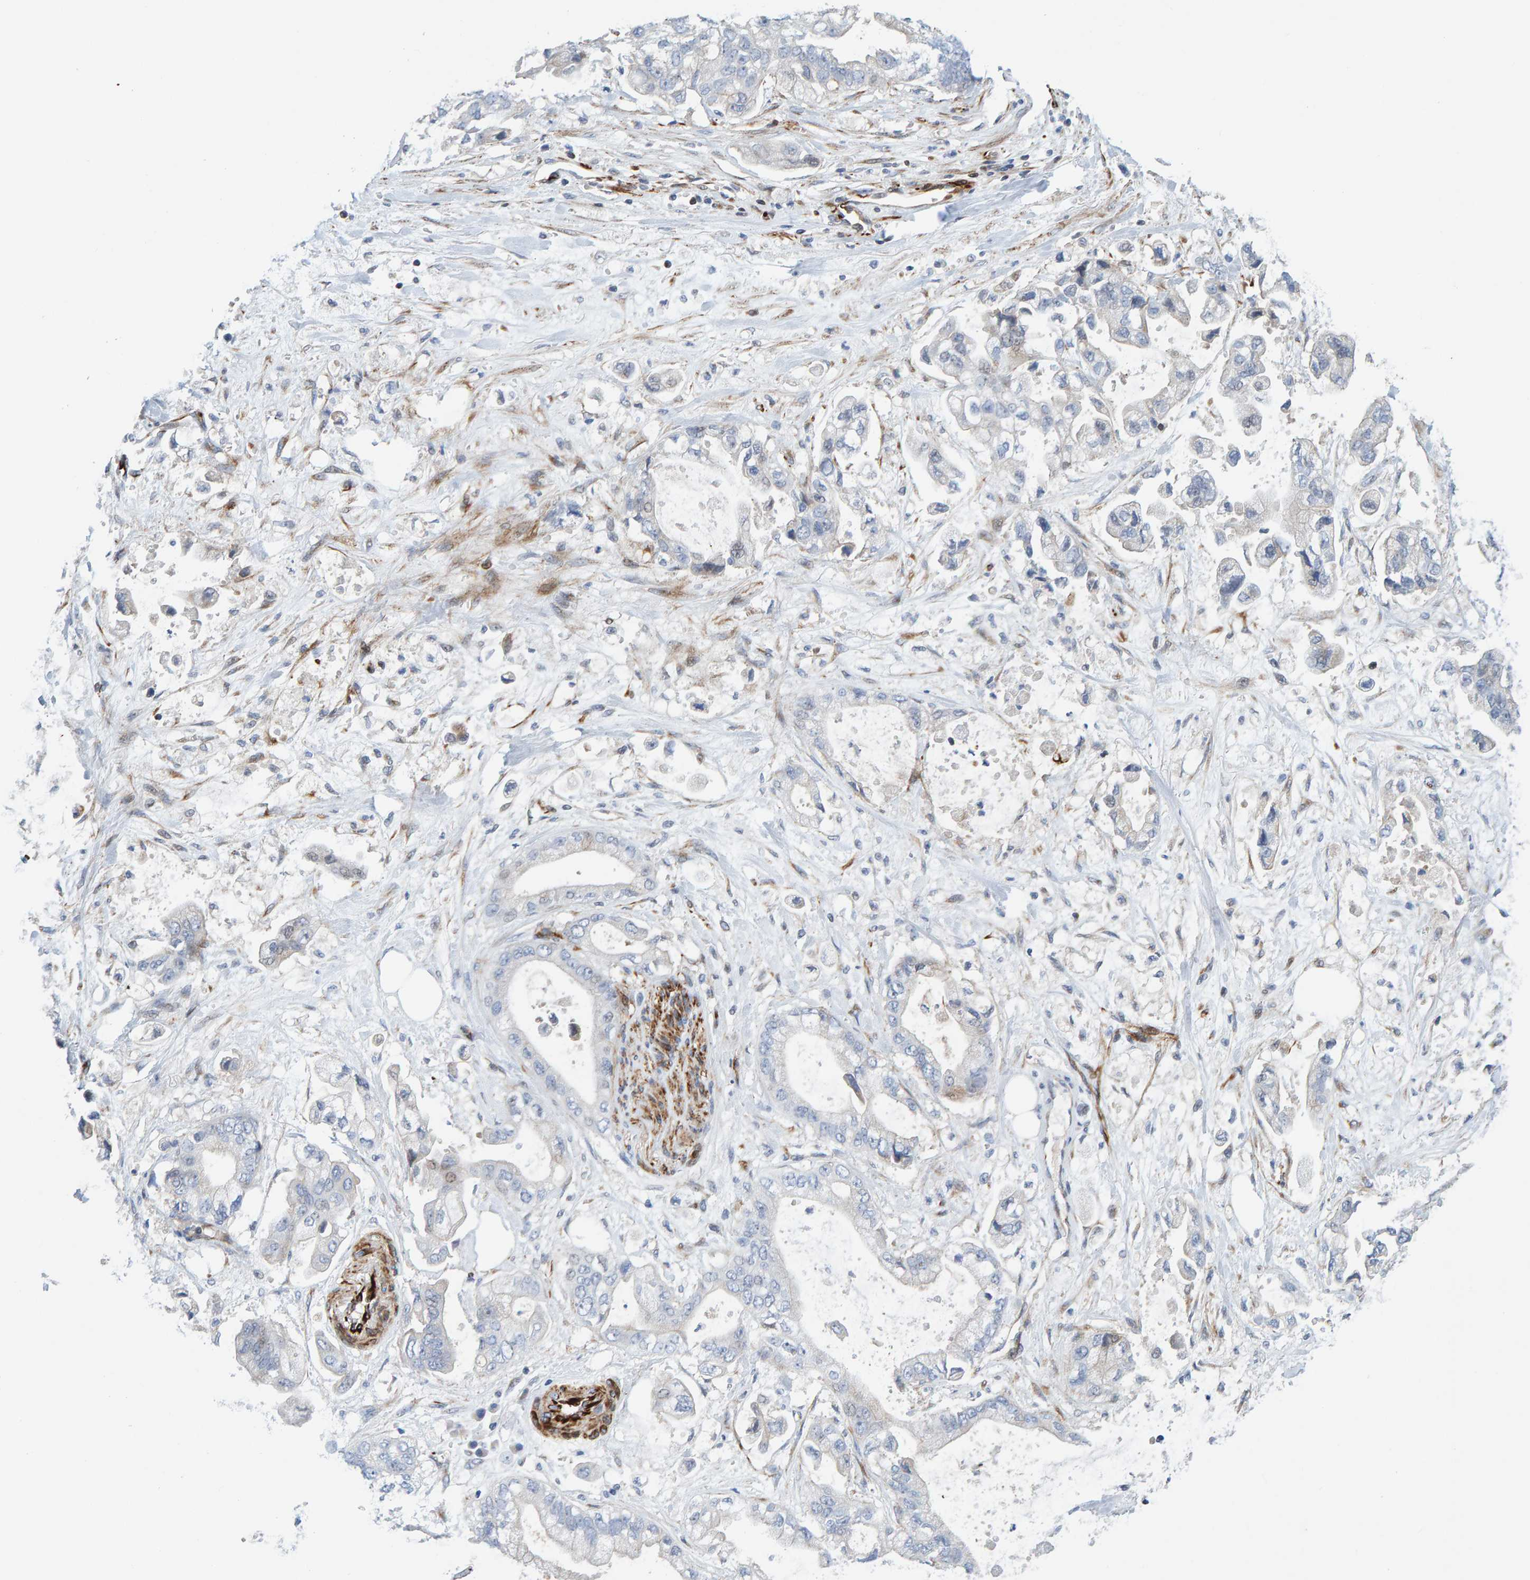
{"staining": {"intensity": "negative", "quantity": "none", "location": "none"}, "tissue": "stomach cancer", "cell_type": "Tumor cells", "image_type": "cancer", "snomed": [{"axis": "morphology", "description": "Normal tissue, NOS"}, {"axis": "morphology", "description": "Adenocarcinoma, NOS"}, {"axis": "topography", "description": "Stomach"}], "caption": "The micrograph displays no staining of tumor cells in stomach cancer (adenocarcinoma). (Stains: DAB (3,3'-diaminobenzidine) IHC with hematoxylin counter stain, Microscopy: brightfield microscopy at high magnification).", "gene": "POLG2", "patient": {"sex": "male", "age": 62}}